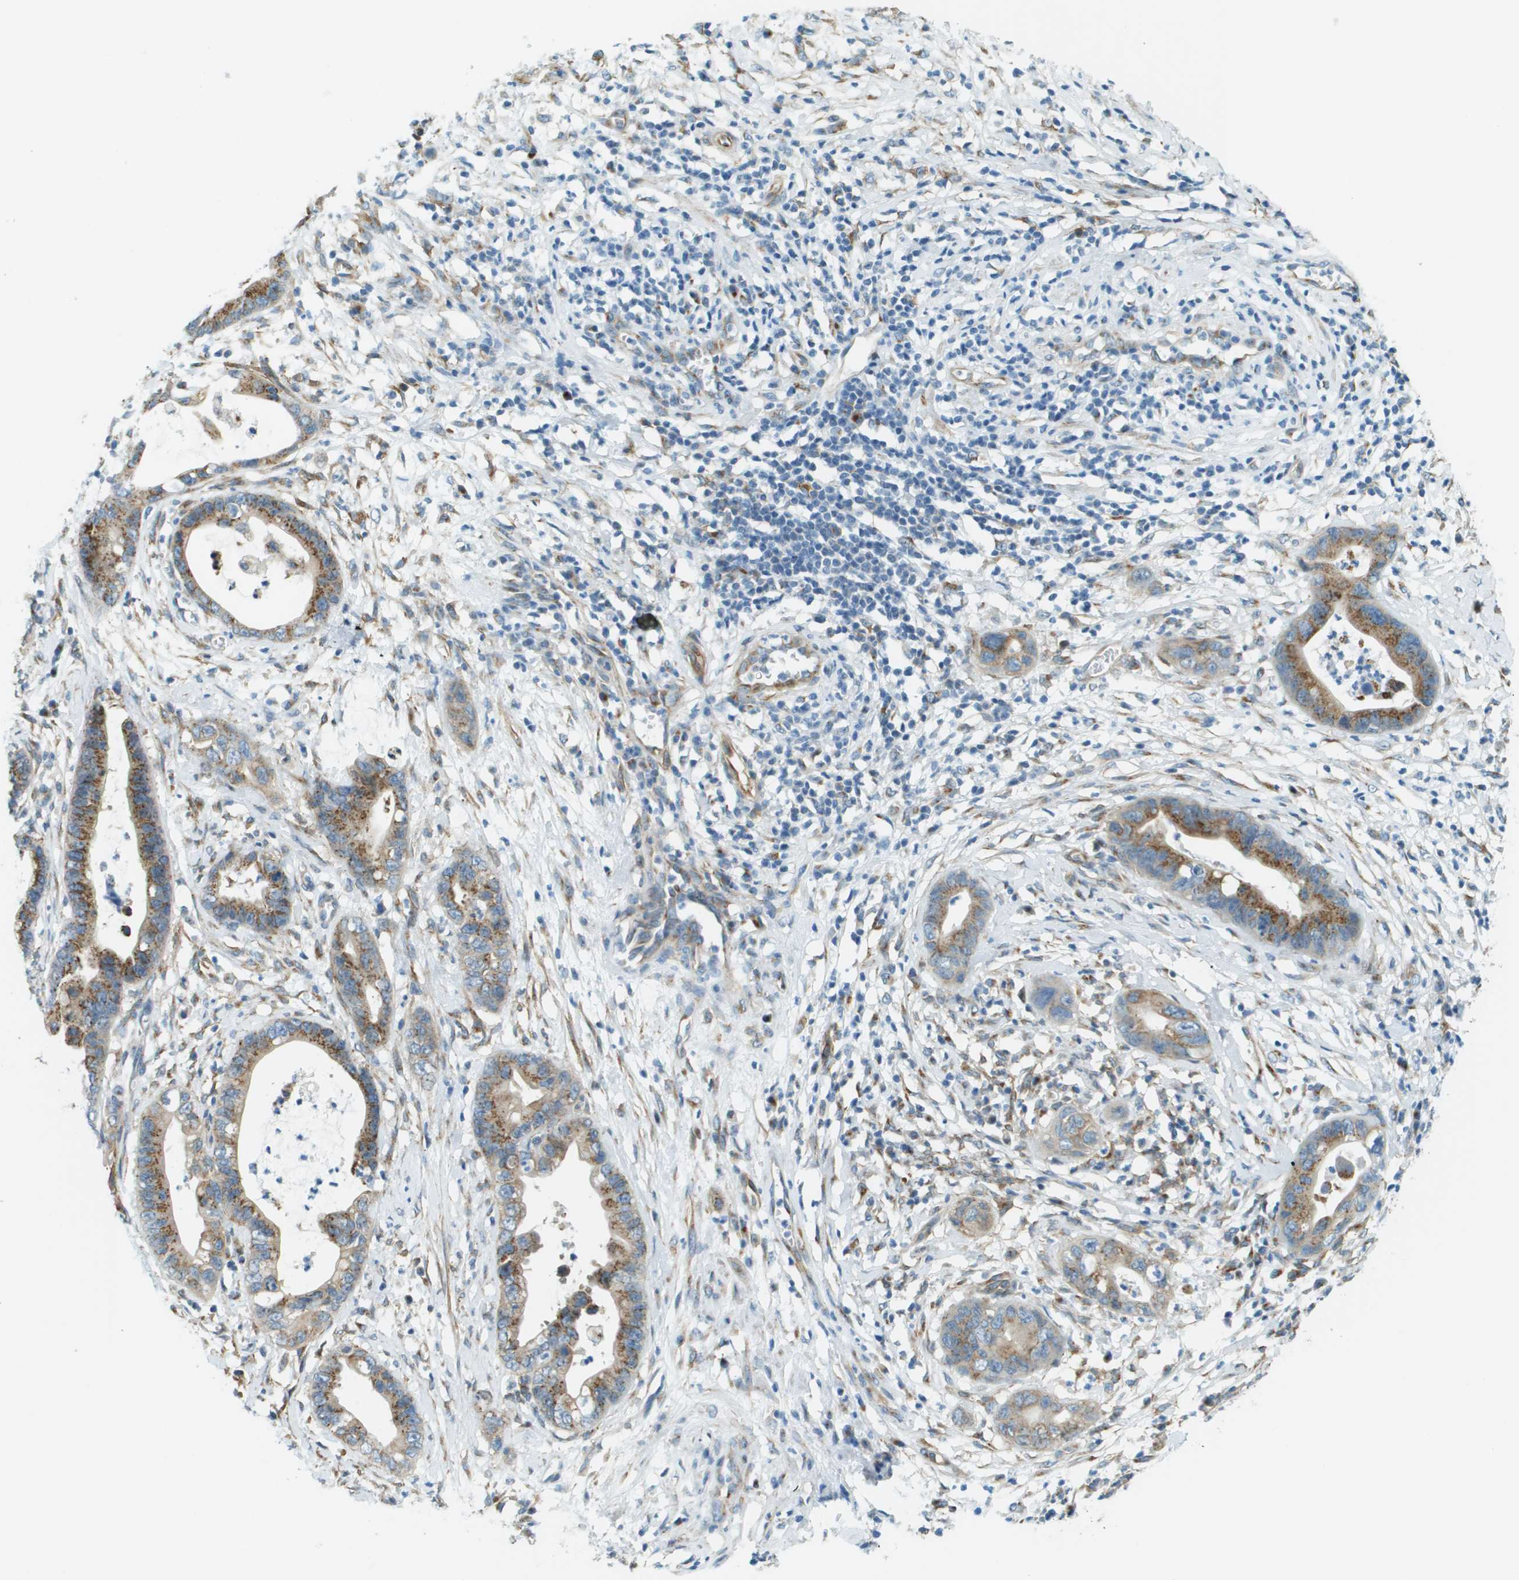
{"staining": {"intensity": "strong", "quantity": ">75%", "location": "cytoplasmic/membranous"}, "tissue": "cervical cancer", "cell_type": "Tumor cells", "image_type": "cancer", "snomed": [{"axis": "morphology", "description": "Adenocarcinoma, NOS"}, {"axis": "topography", "description": "Cervix"}], "caption": "Immunohistochemistry (IHC) of cervical cancer (adenocarcinoma) demonstrates high levels of strong cytoplasmic/membranous expression in about >75% of tumor cells.", "gene": "ACBD3", "patient": {"sex": "female", "age": 44}}